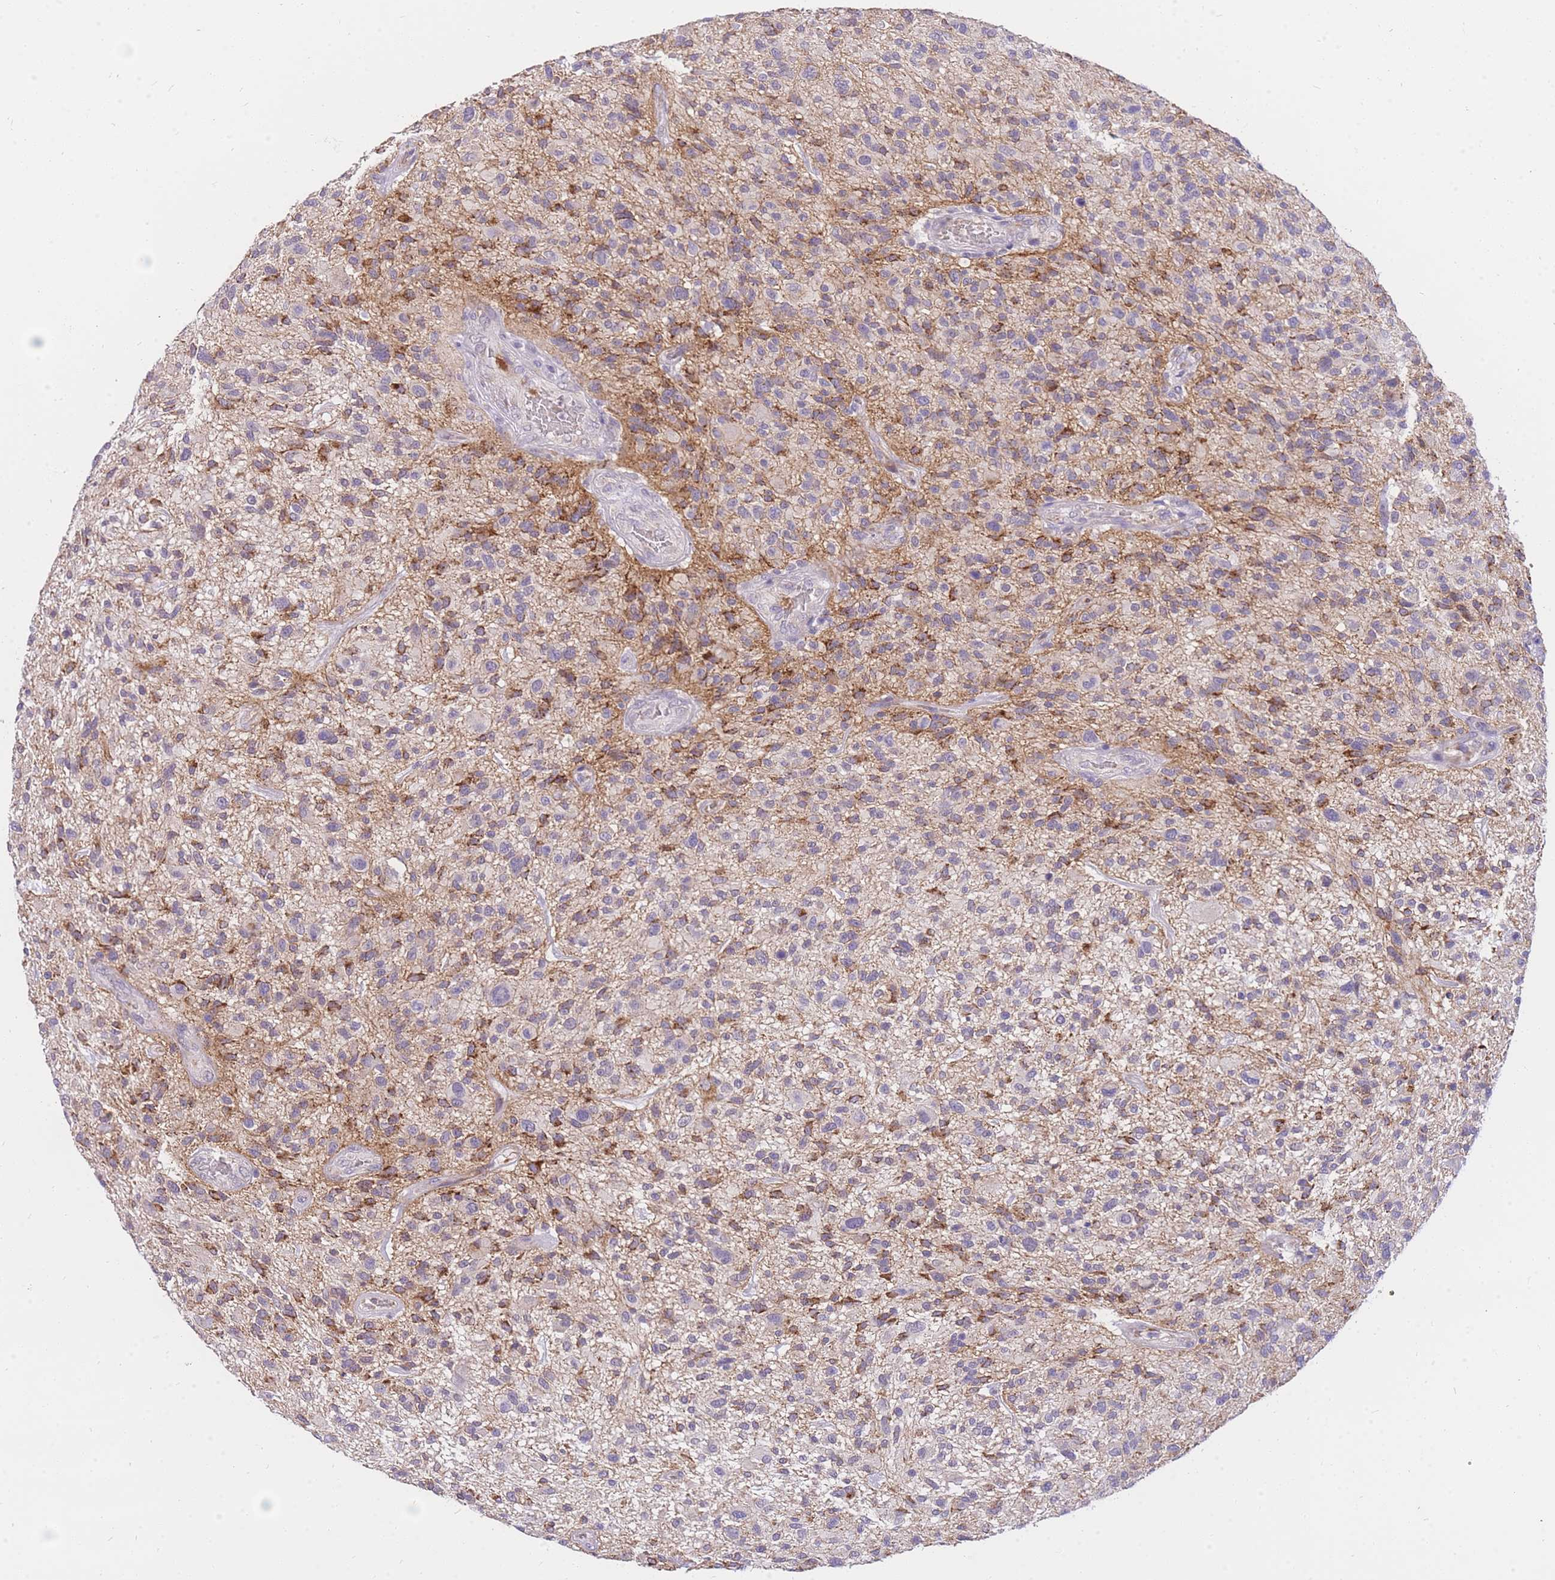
{"staining": {"intensity": "moderate", "quantity": "25%-75%", "location": "cytoplasmic/membranous"}, "tissue": "glioma", "cell_type": "Tumor cells", "image_type": "cancer", "snomed": [{"axis": "morphology", "description": "Glioma, malignant, High grade"}, {"axis": "topography", "description": "Brain"}], "caption": "Protein expression analysis of human malignant high-grade glioma reveals moderate cytoplasmic/membranous staining in approximately 25%-75% of tumor cells.", "gene": "C2orf88", "patient": {"sex": "male", "age": 47}}